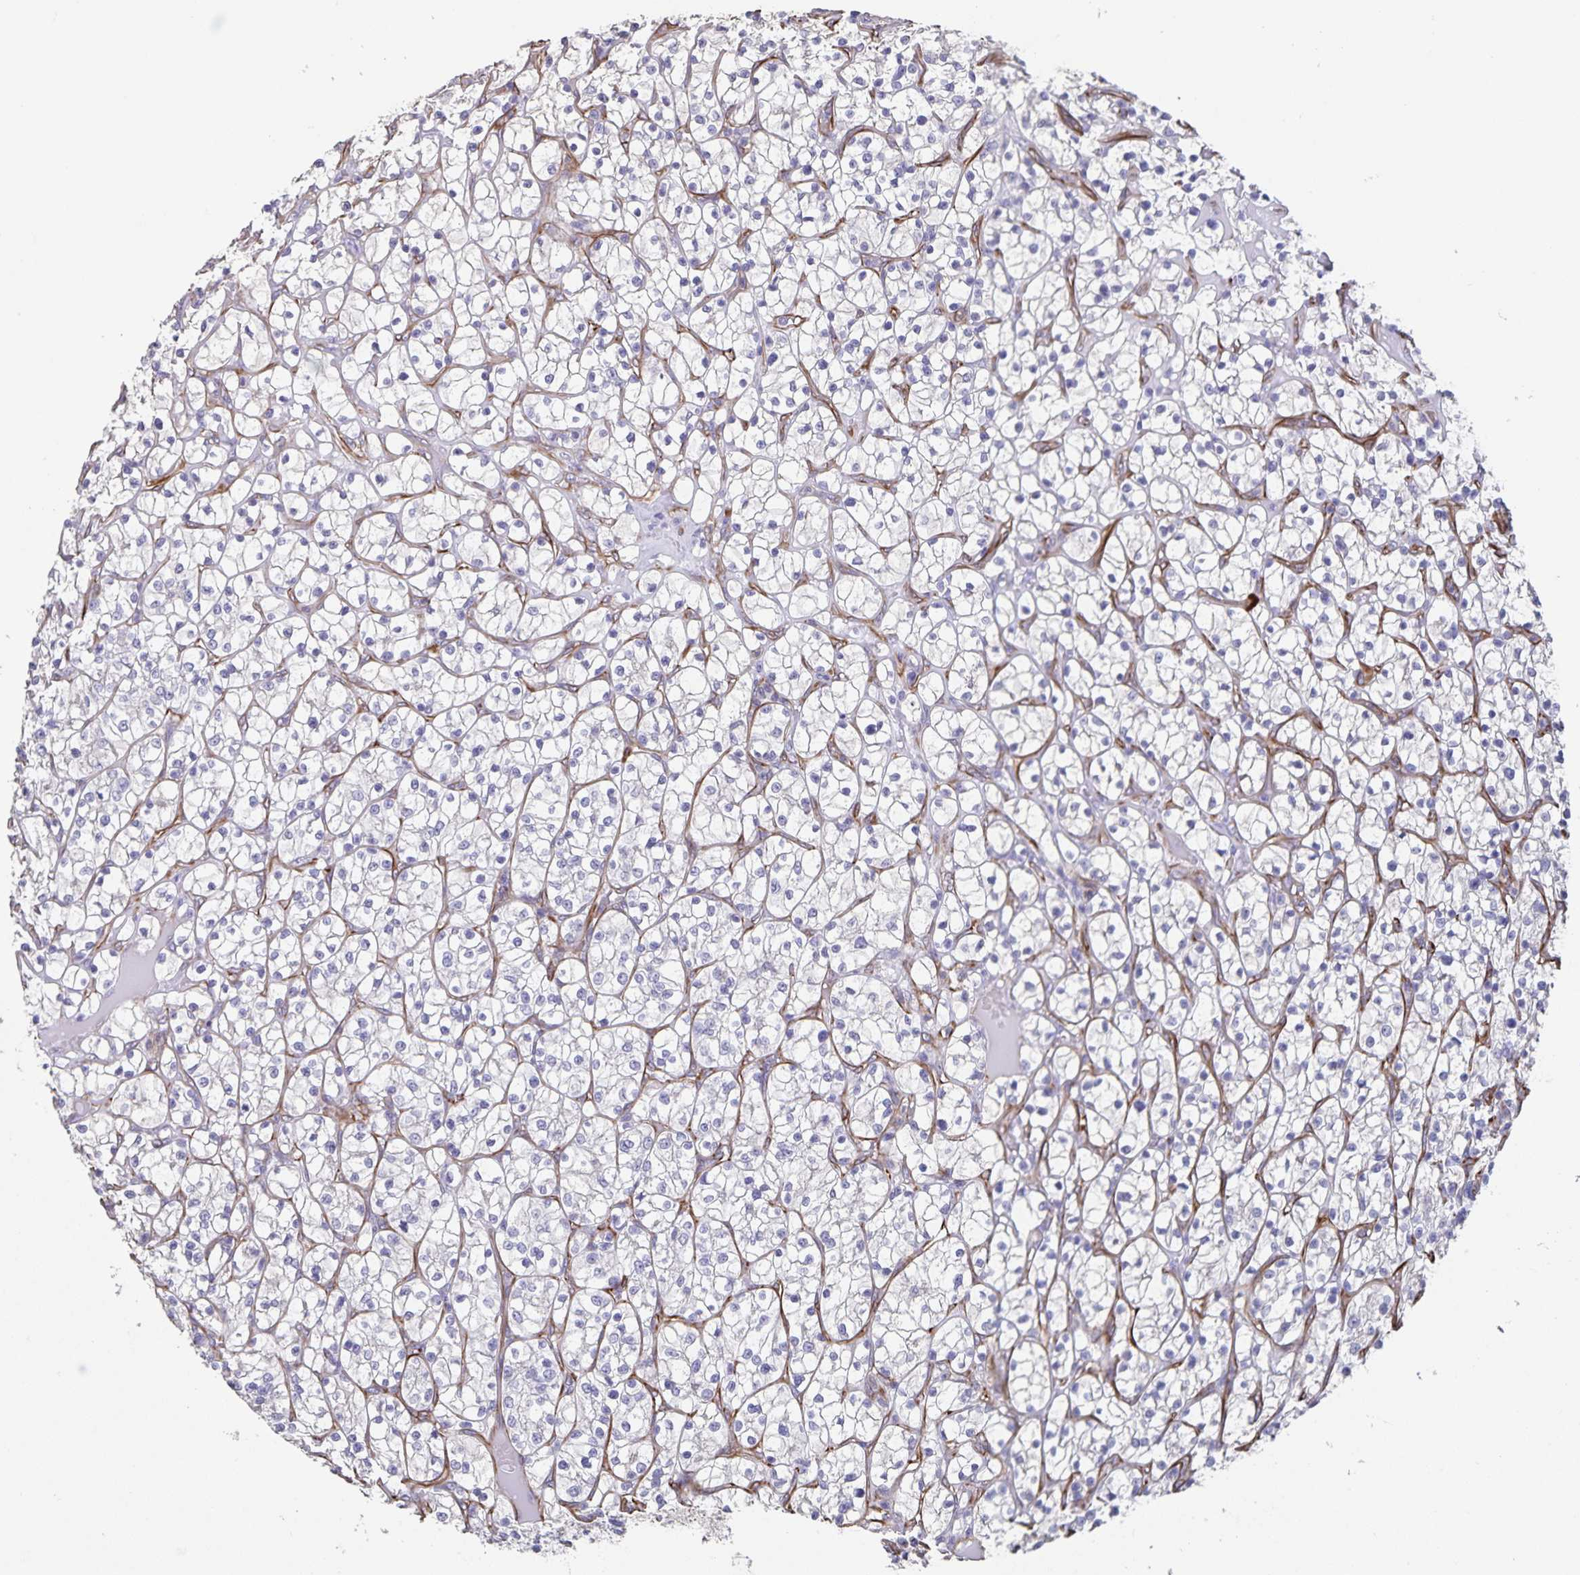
{"staining": {"intensity": "negative", "quantity": "none", "location": "none"}, "tissue": "renal cancer", "cell_type": "Tumor cells", "image_type": "cancer", "snomed": [{"axis": "morphology", "description": "Adenocarcinoma, NOS"}, {"axis": "topography", "description": "Kidney"}], "caption": "An IHC micrograph of renal adenocarcinoma is shown. There is no staining in tumor cells of renal adenocarcinoma.", "gene": "SYNM", "patient": {"sex": "female", "age": 64}}